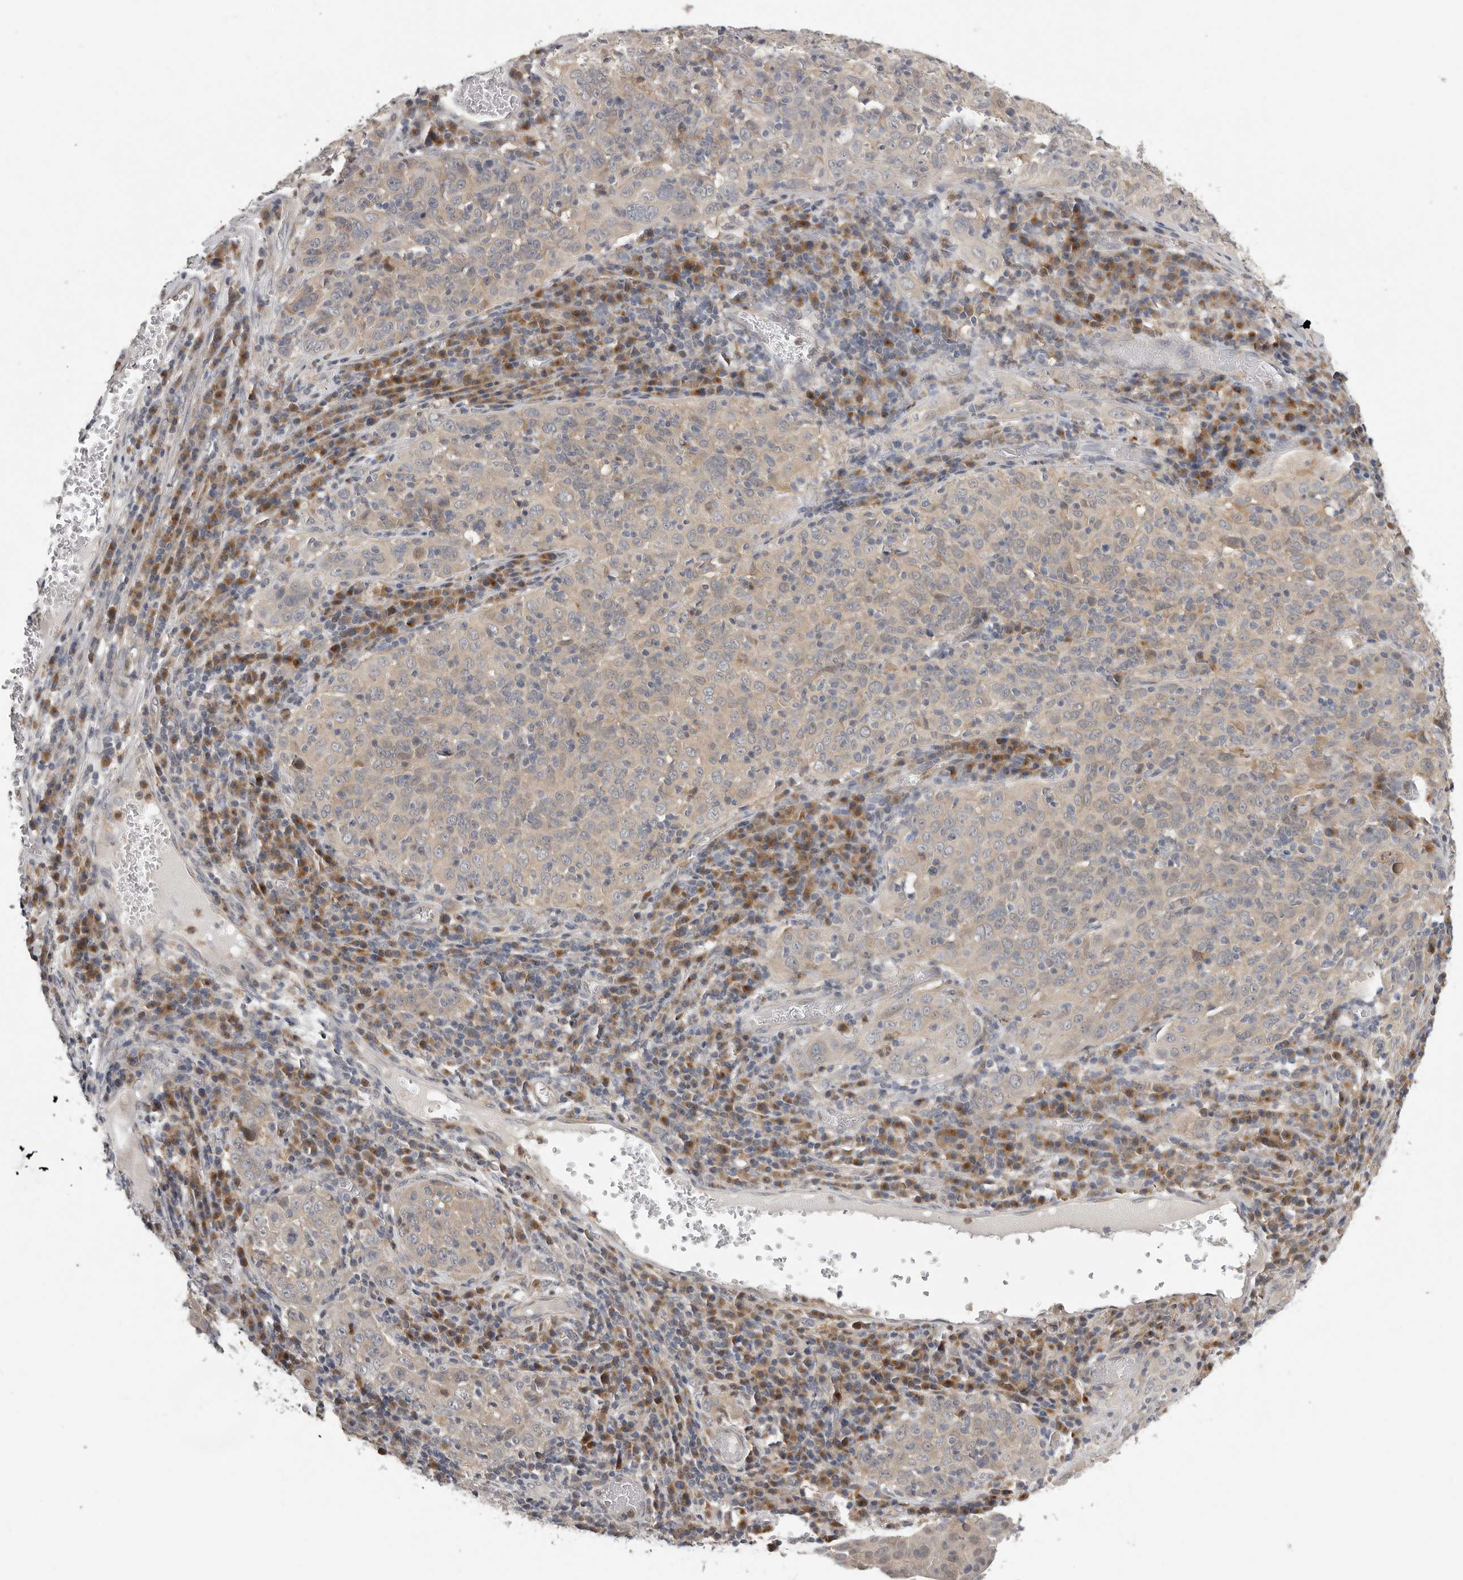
{"staining": {"intensity": "negative", "quantity": "none", "location": "none"}, "tissue": "cervical cancer", "cell_type": "Tumor cells", "image_type": "cancer", "snomed": [{"axis": "morphology", "description": "Squamous cell carcinoma, NOS"}, {"axis": "topography", "description": "Cervix"}], "caption": "This photomicrograph is of cervical cancer (squamous cell carcinoma) stained with immunohistochemistry (IHC) to label a protein in brown with the nuclei are counter-stained blue. There is no expression in tumor cells. (DAB IHC, high magnification).", "gene": "RALGPS2", "patient": {"sex": "female", "age": 46}}